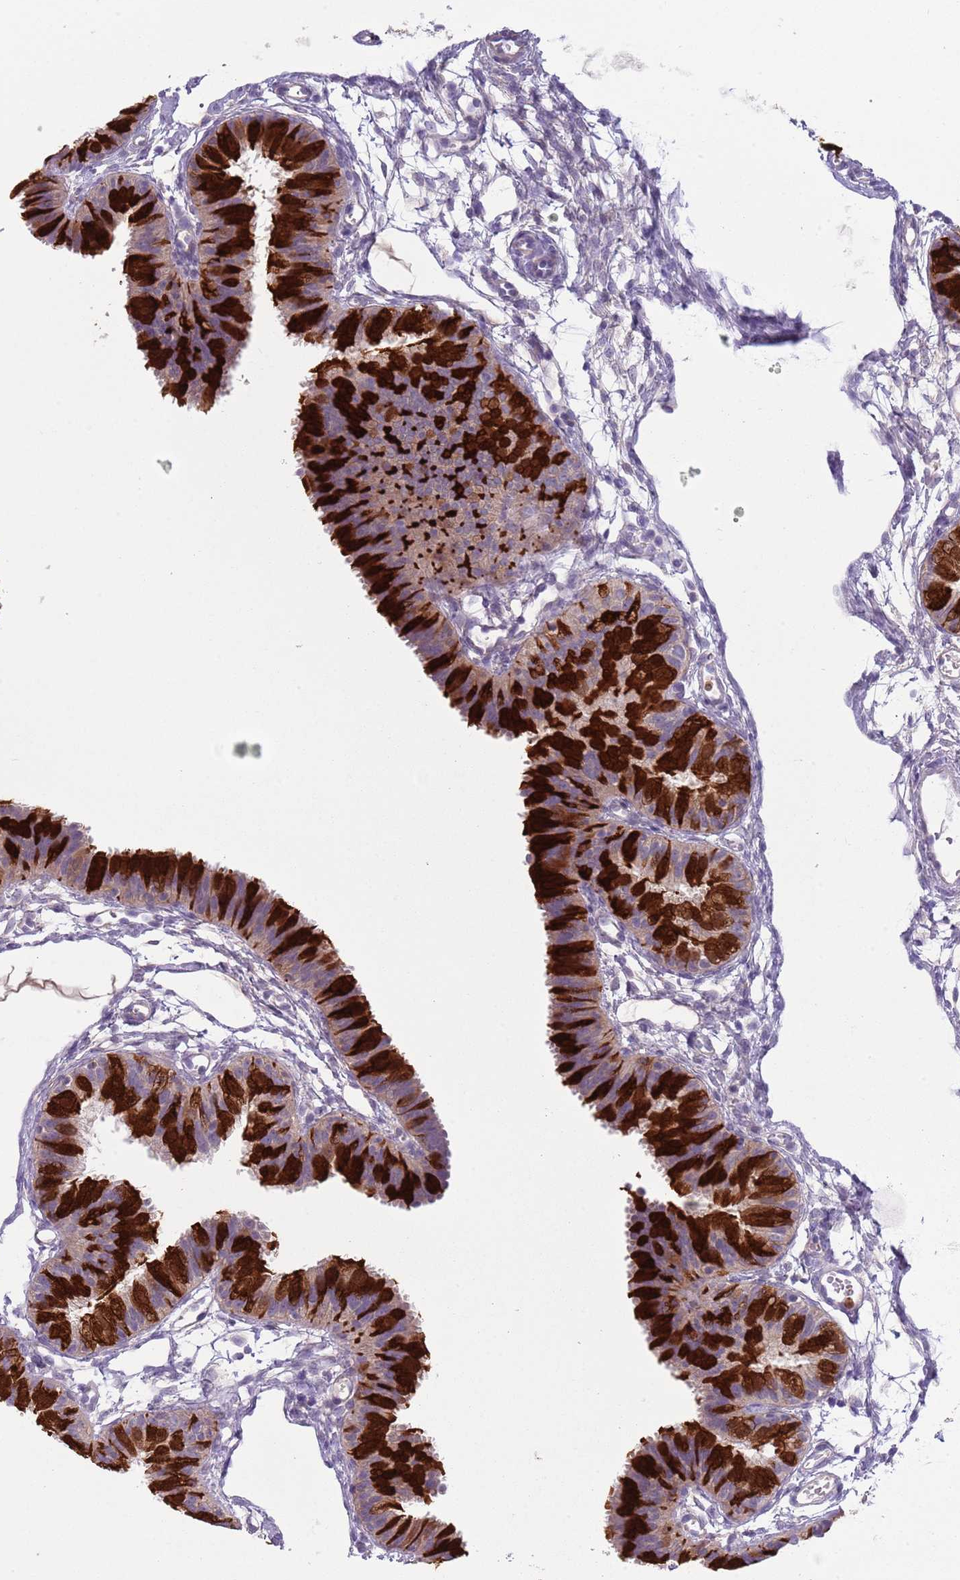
{"staining": {"intensity": "strong", "quantity": "25%-75%", "location": "cytoplasmic/membranous"}, "tissue": "fallopian tube", "cell_type": "Glandular cells", "image_type": "normal", "snomed": [{"axis": "morphology", "description": "Normal tissue, NOS"}, {"axis": "topography", "description": "Fallopian tube"}], "caption": "An IHC micrograph of benign tissue is shown. Protein staining in brown shows strong cytoplasmic/membranous positivity in fallopian tube within glandular cells.", "gene": "ZFP2", "patient": {"sex": "female", "age": 35}}